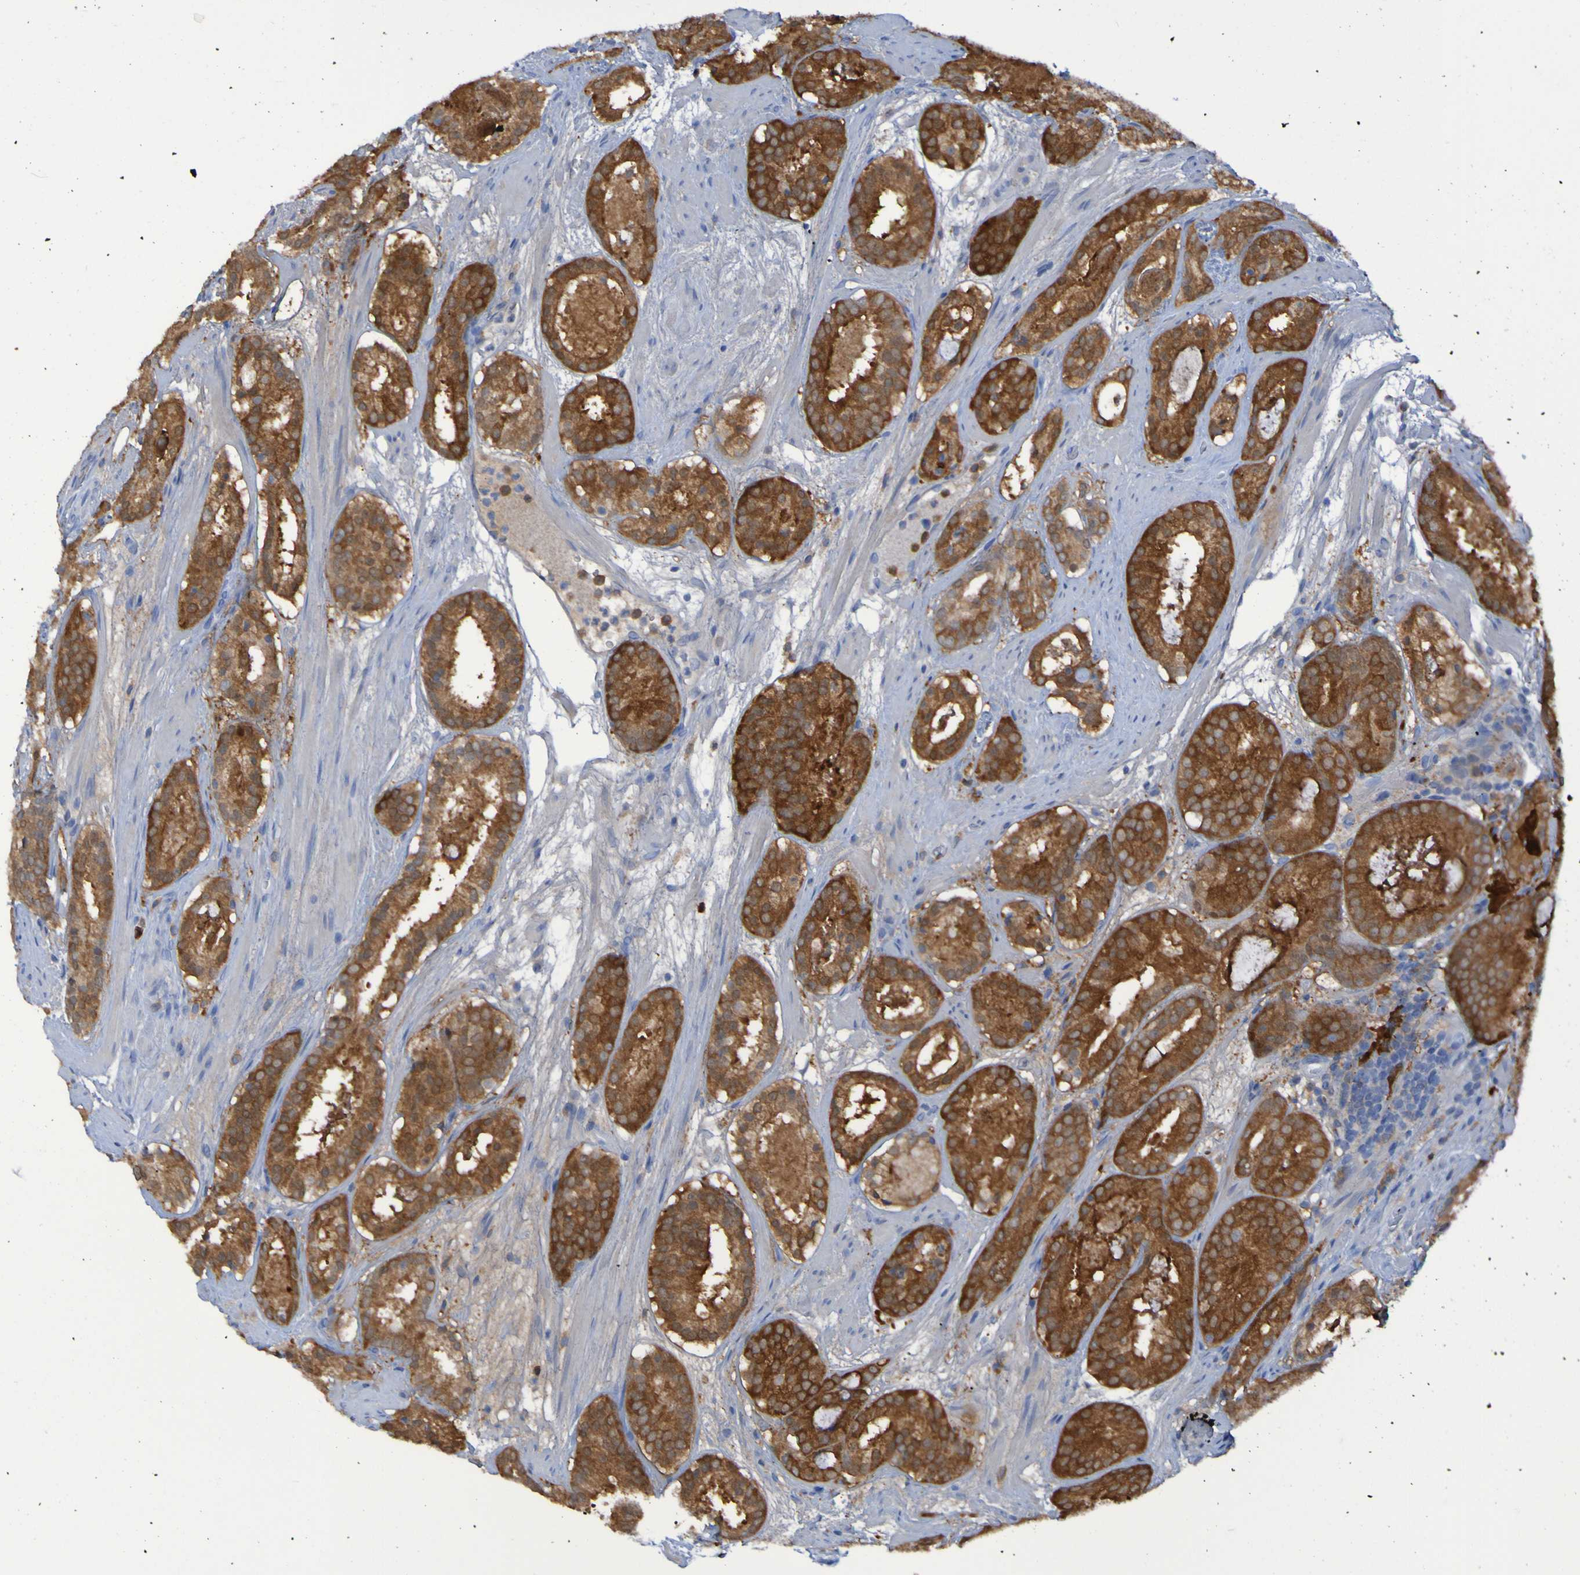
{"staining": {"intensity": "moderate", "quantity": ">75%", "location": "cytoplasmic/membranous"}, "tissue": "prostate cancer", "cell_type": "Tumor cells", "image_type": "cancer", "snomed": [{"axis": "morphology", "description": "Adenocarcinoma, Low grade"}, {"axis": "topography", "description": "Prostate"}], "caption": "Immunohistochemical staining of human prostate cancer demonstrates moderate cytoplasmic/membranous protein positivity in approximately >75% of tumor cells.", "gene": "MPPE1", "patient": {"sex": "male", "age": 69}}